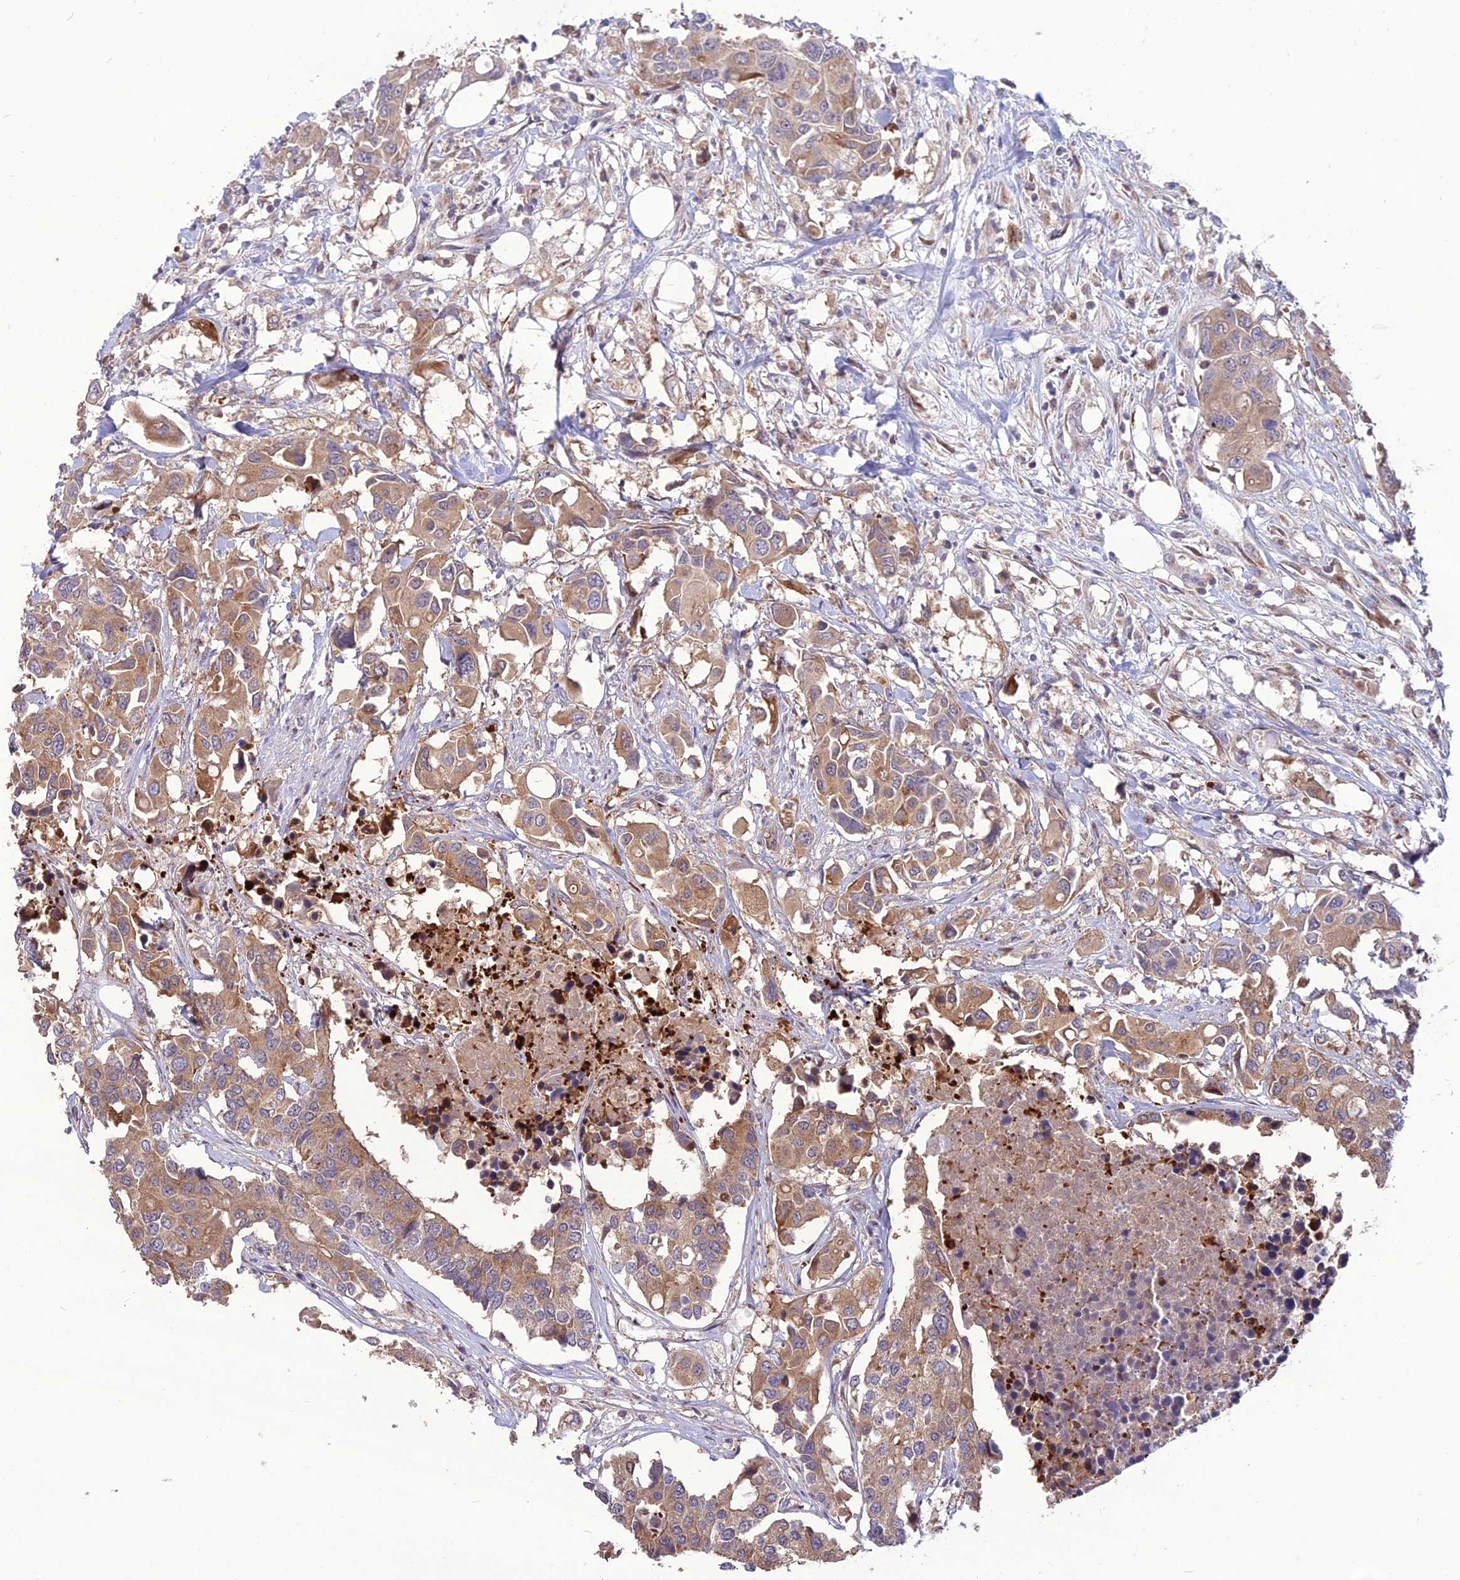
{"staining": {"intensity": "moderate", "quantity": ">75%", "location": "cytoplasmic/membranous"}, "tissue": "colorectal cancer", "cell_type": "Tumor cells", "image_type": "cancer", "snomed": [{"axis": "morphology", "description": "Adenocarcinoma, NOS"}, {"axis": "topography", "description": "Colon"}], "caption": "There is medium levels of moderate cytoplasmic/membranous expression in tumor cells of colorectal adenocarcinoma, as demonstrated by immunohistochemical staining (brown color).", "gene": "SPRYD7", "patient": {"sex": "male", "age": 77}}